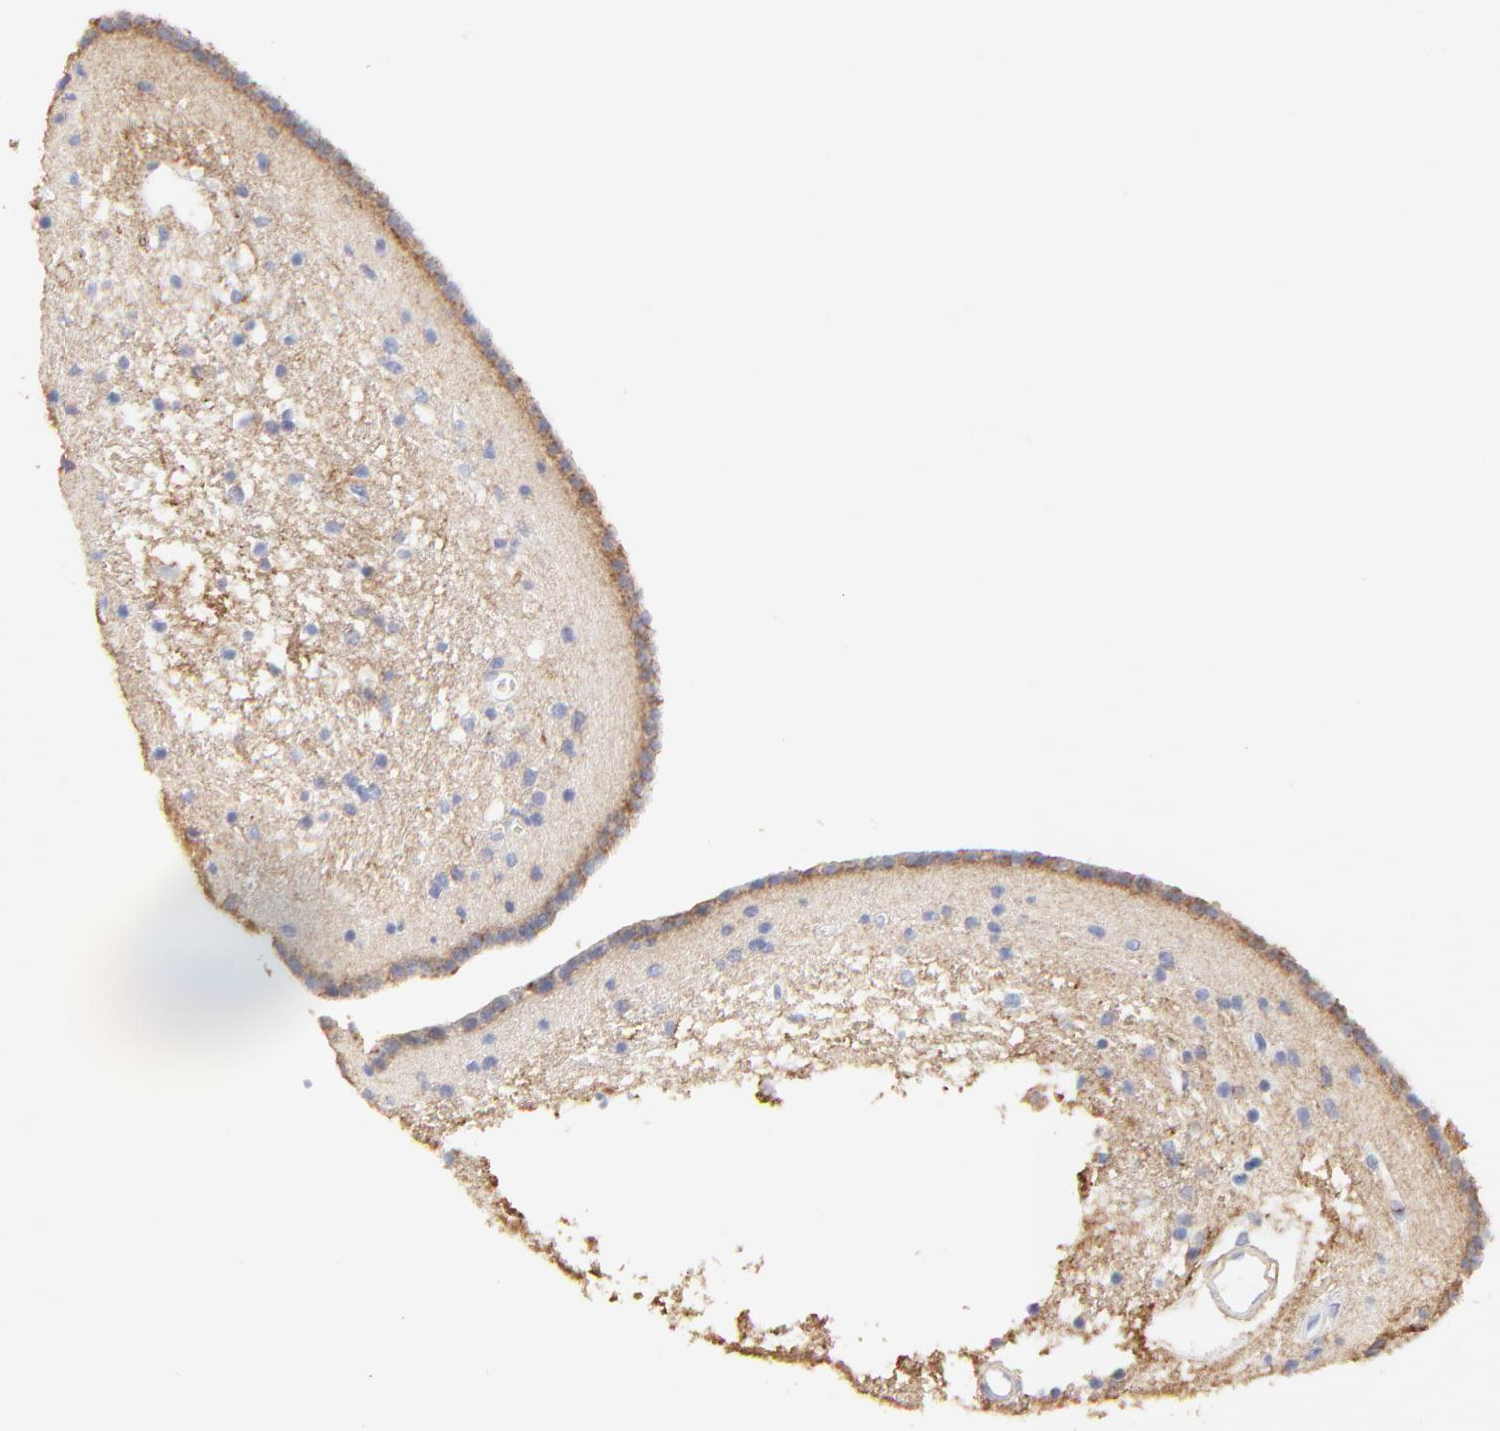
{"staining": {"intensity": "negative", "quantity": "none", "location": "none"}, "tissue": "caudate", "cell_type": "Glial cells", "image_type": "normal", "snomed": [{"axis": "morphology", "description": "Normal tissue, NOS"}, {"axis": "topography", "description": "Lateral ventricle wall"}], "caption": "Caudate stained for a protein using immunohistochemistry exhibits no staining glial cells.", "gene": "ANXA6", "patient": {"sex": "male", "age": 45}}